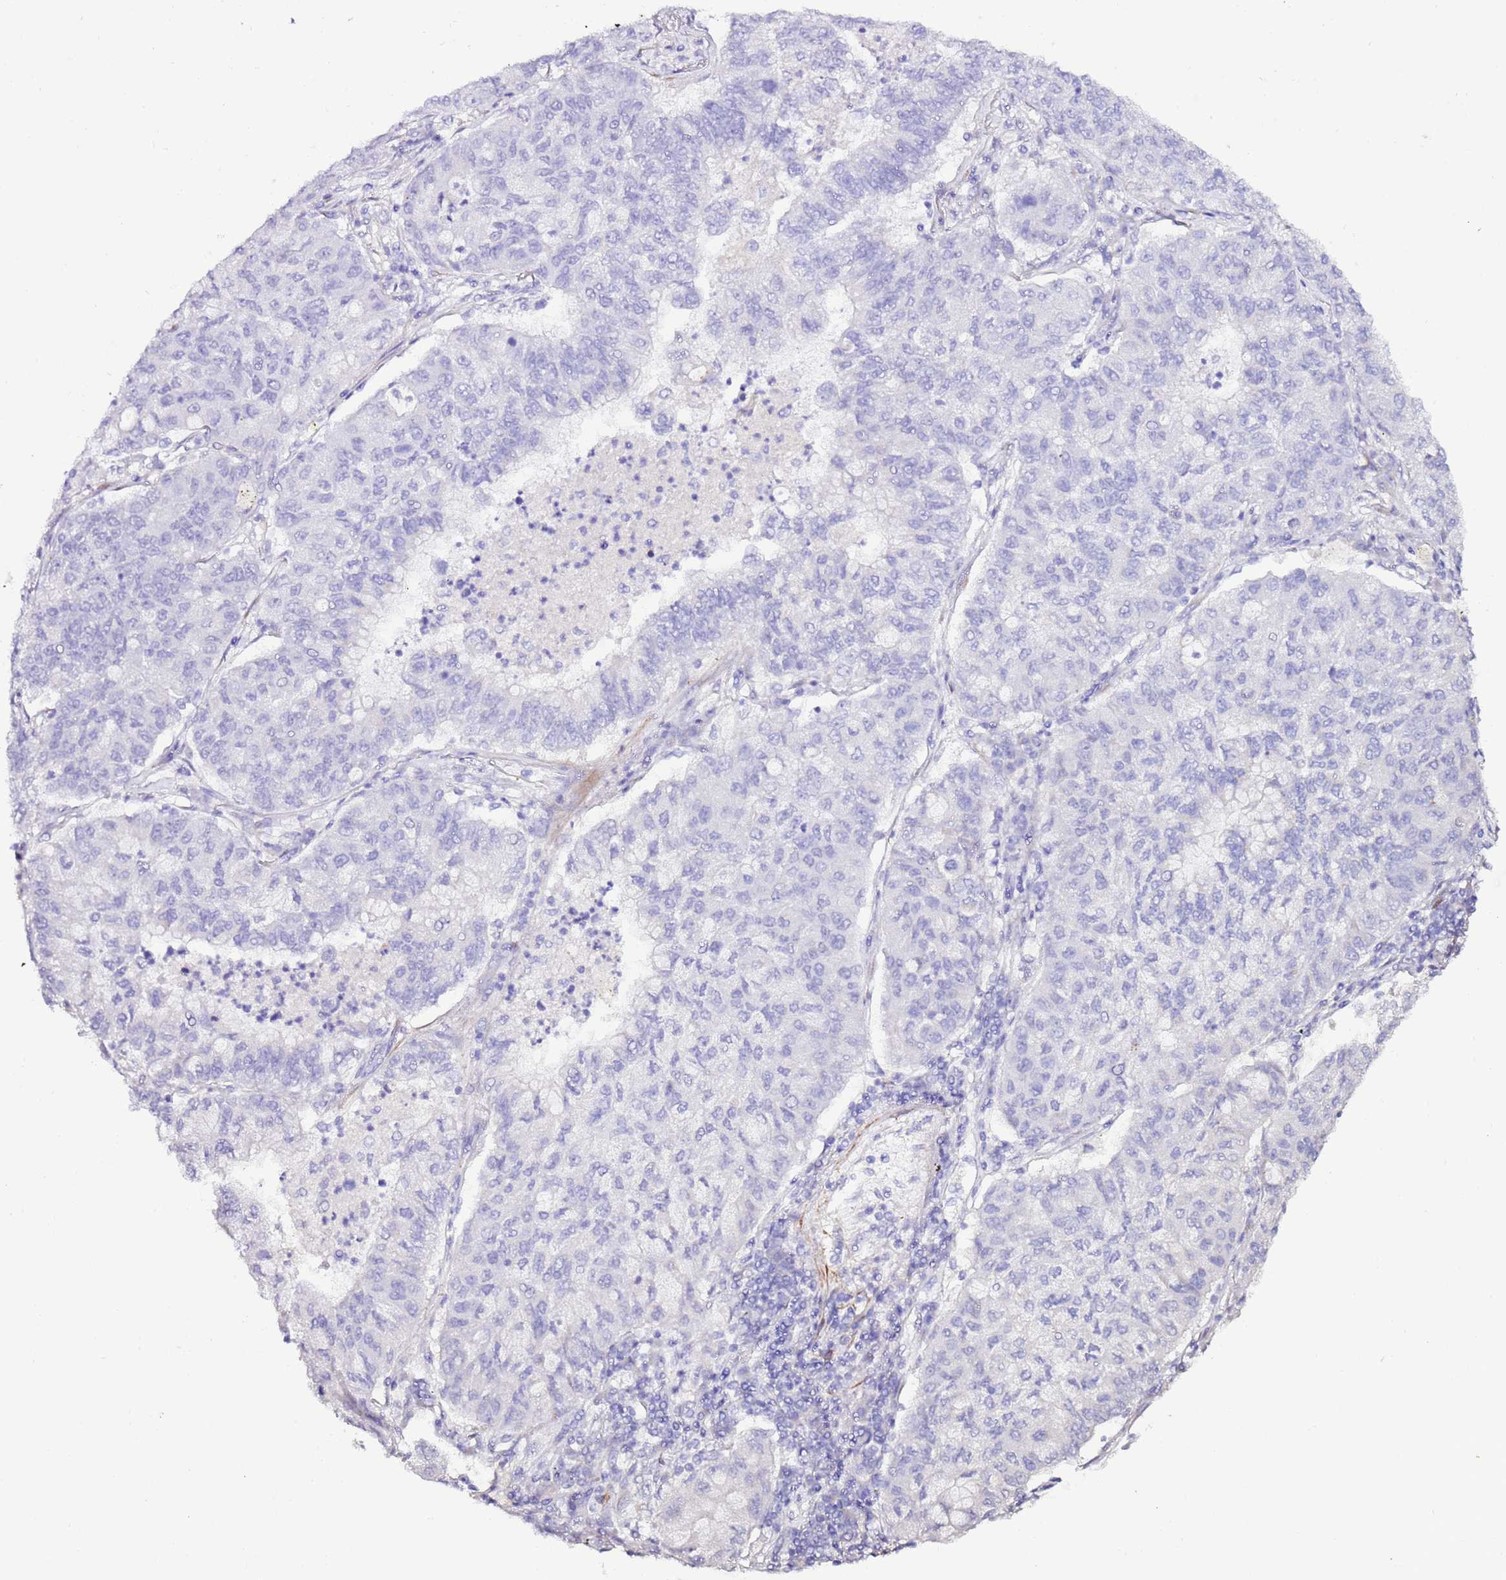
{"staining": {"intensity": "negative", "quantity": "none", "location": "none"}, "tissue": "lung cancer", "cell_type": "Tumor cells", "image_type": "cancer", "snomed": [{"axis": "morphology", "description": "Squamous cell carcinoma, NOS"}, {"axis": "topography", "description": "Lung"}], "caption": "Immunohistochemical staining of human squamous cell carcinoma (lung) demonstrates no significant expression in tumor cells.", "gene": "ART5", "patient": {"sex": "male", "age": 74}}